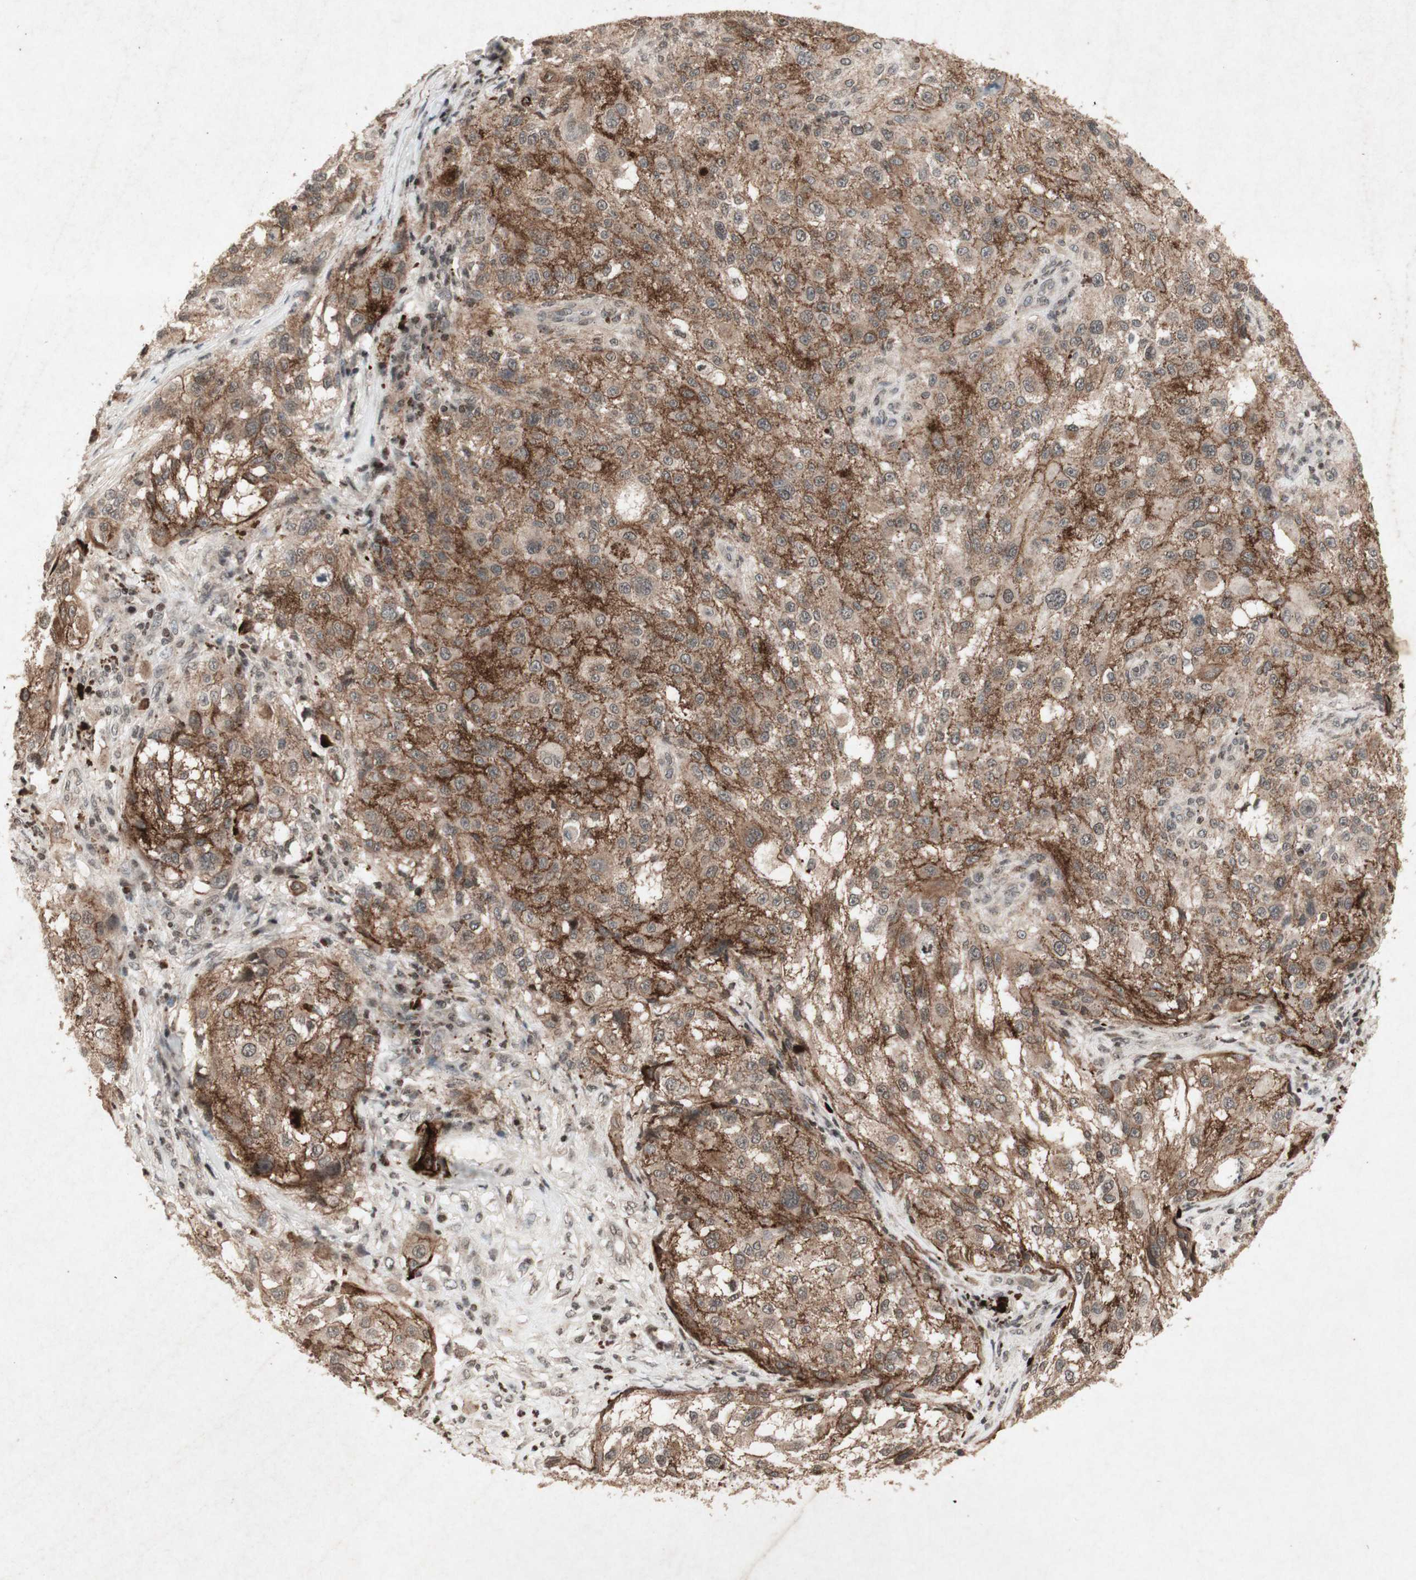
{"staining": {"intensity": "moderate", "quantity": ">75%", "location": "cytoplasmic/membranous"}, "tissue": "melanoma", "cell_type": "Tumor cells", "image_type": "cancer", "snomed": [{"axis": "morphology", "description": "Necrosis, NOS"}, {"axis": "morphology", "description": "Malignant melanoma, NOS"}, {"axis": "topography", "description": "Skin"}], "caption": "Immunohistochemical staining of melanoma reveals moderate cytoplasmic/membranous protein expression in about >75% of tumor cells.", "gene": "PLXNA1", "patient": {"sex": "female", "age": 87}}